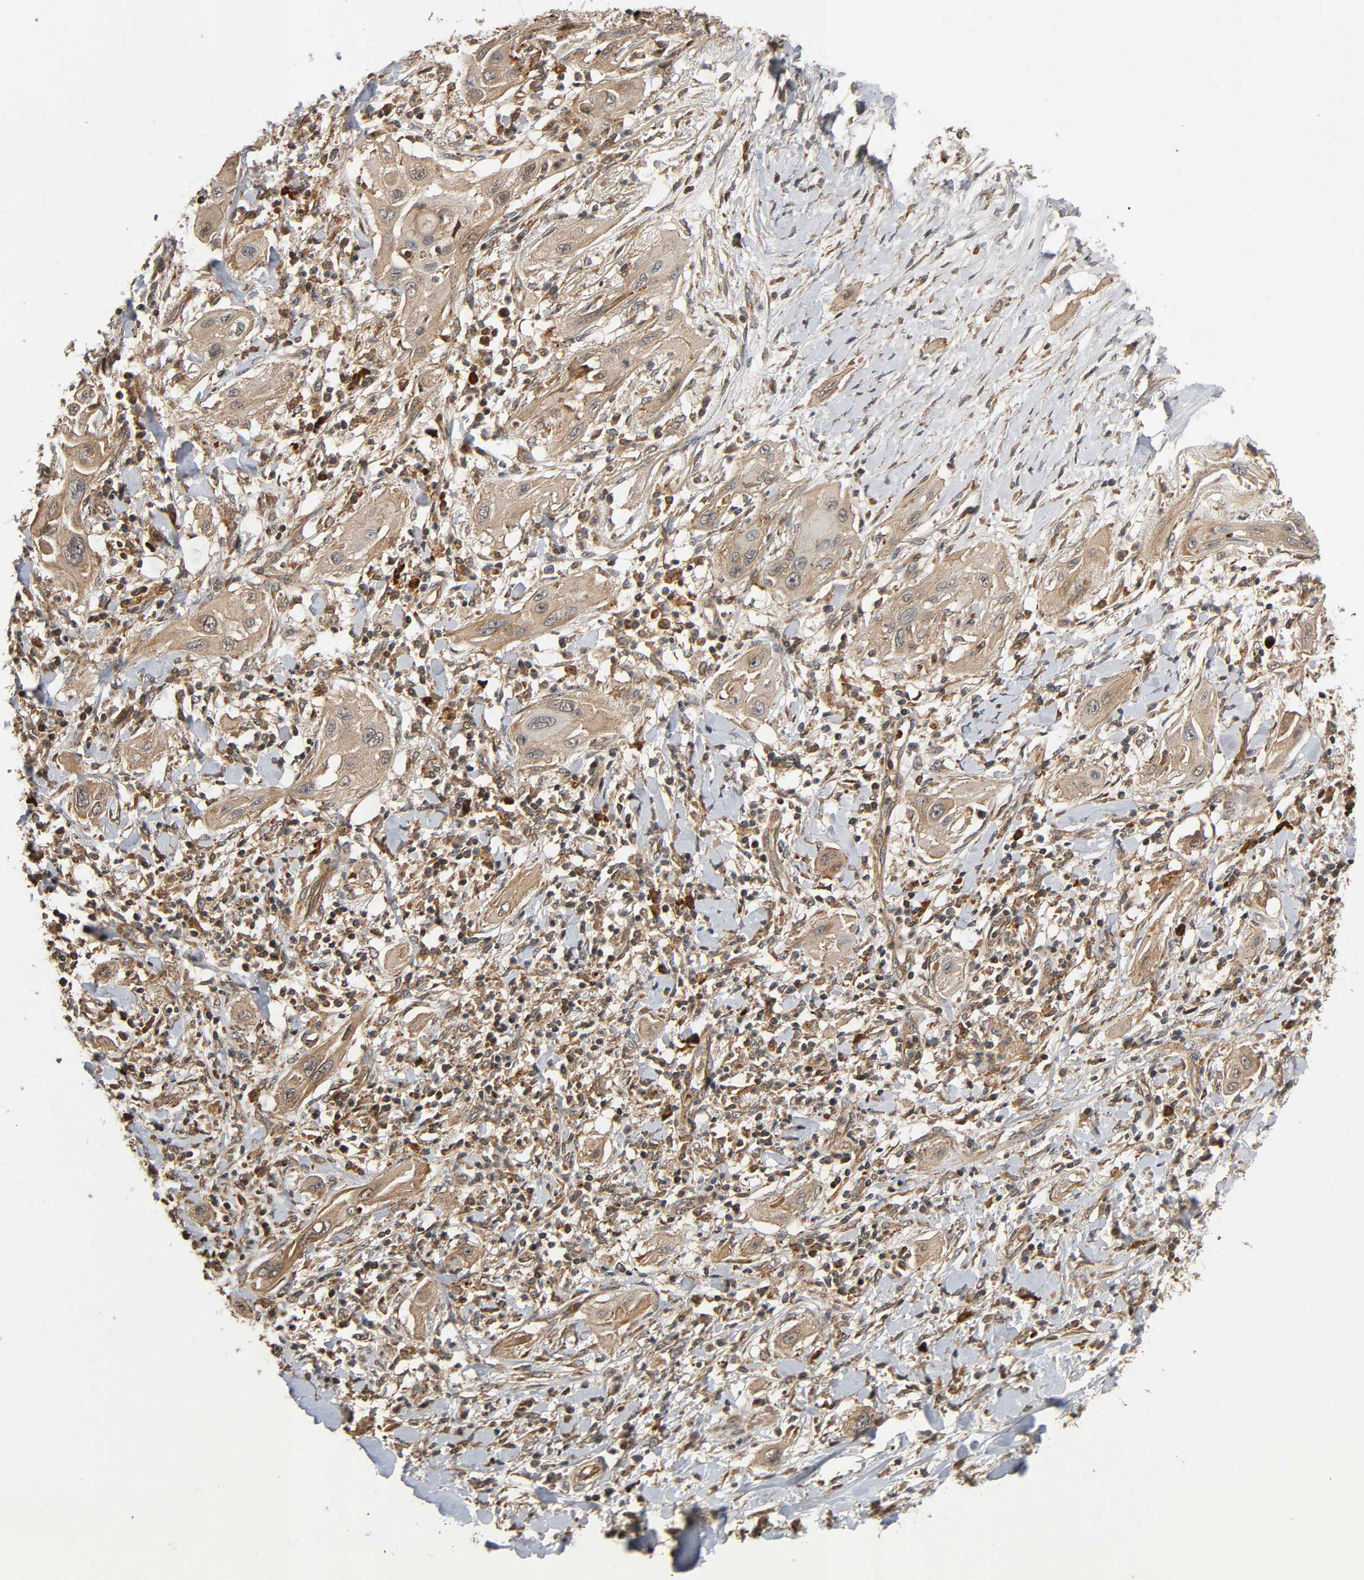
{"staining": {"intensity": "moderate", "quantity": ">75%", "location": "cytoplasmic/membranous"}, "tissue": "lung cancer", "cell_type": "Tumor cells", "image_type": "cancer", "snomed": [{"axis": "morphology", "description": "Squamous cell carcinoma, NOS"}, {"axis": "topography", "description": "Lung"}], "caption": "This is a photomicrograph of IHC staining of lung cancer (squamous cell carcinoma), which shows moderate positivity in the cytoplasmic/membranous of tumor cells.", "gene": "MAP3K8", "patient": {"sex": "female", "age": 47}}